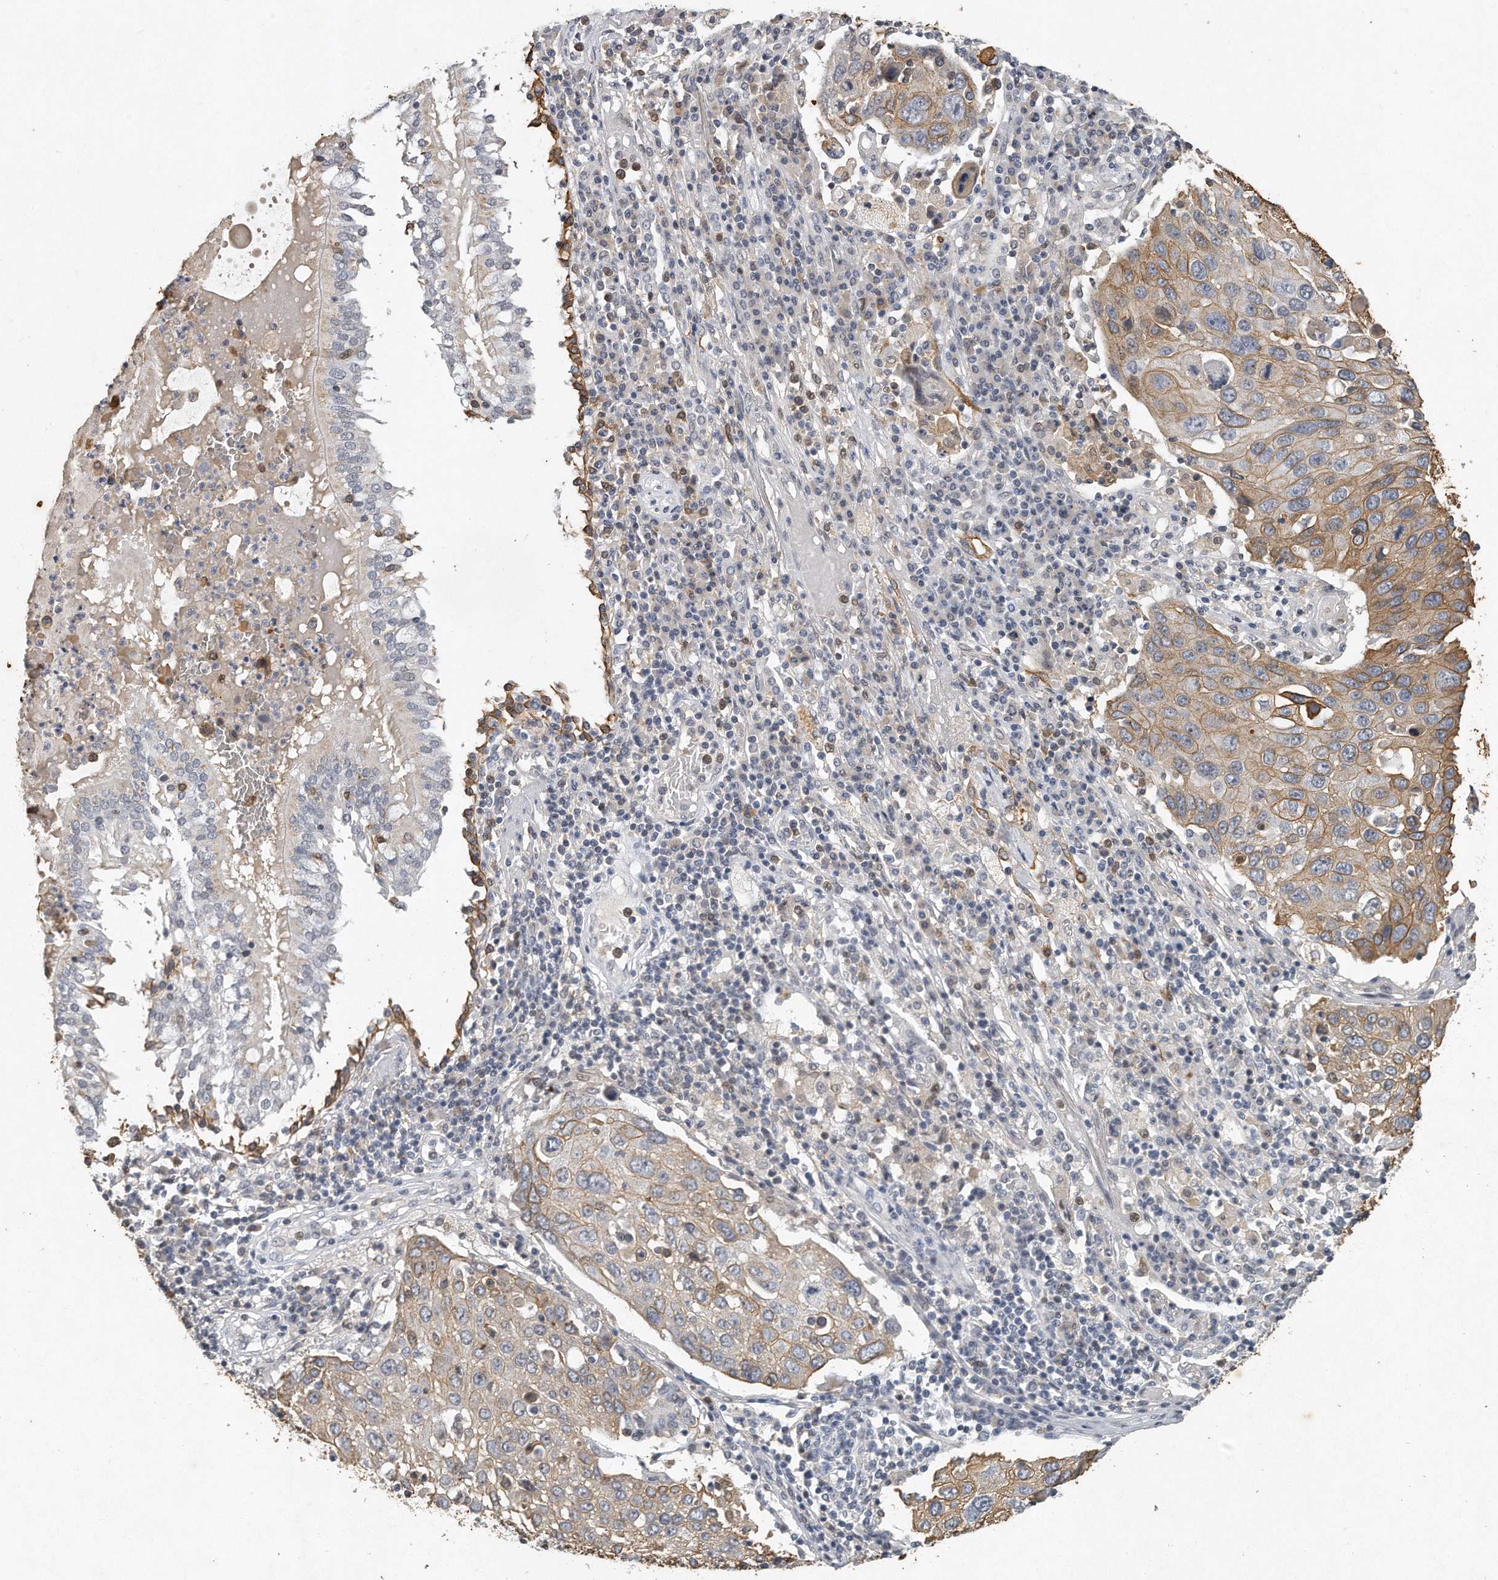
{"staining": {"intensity": "moderate", "quantity": ">75%", "location": "cytoplasmic/membranous"}, "tissue": "lung cancer", "cell_type": "Tumor cells", "image_type": "cancer", "snomed": [{"axis": "morphology", "description": "Squamous cell carcinoma, NOS"}, {"axis": "topography", "description": "Lung"}], "caption": "An immunohistochemistry (IHC) histopathology image of tumor tissue is shown. Protein staining in brown highlights moderate cytoplasmic/membranous positivity in lung cancer (squamous cell carcinoma) within tumor cells.", "gene": "CAMK1", "patient": {"sex": "male", "age": 65}}